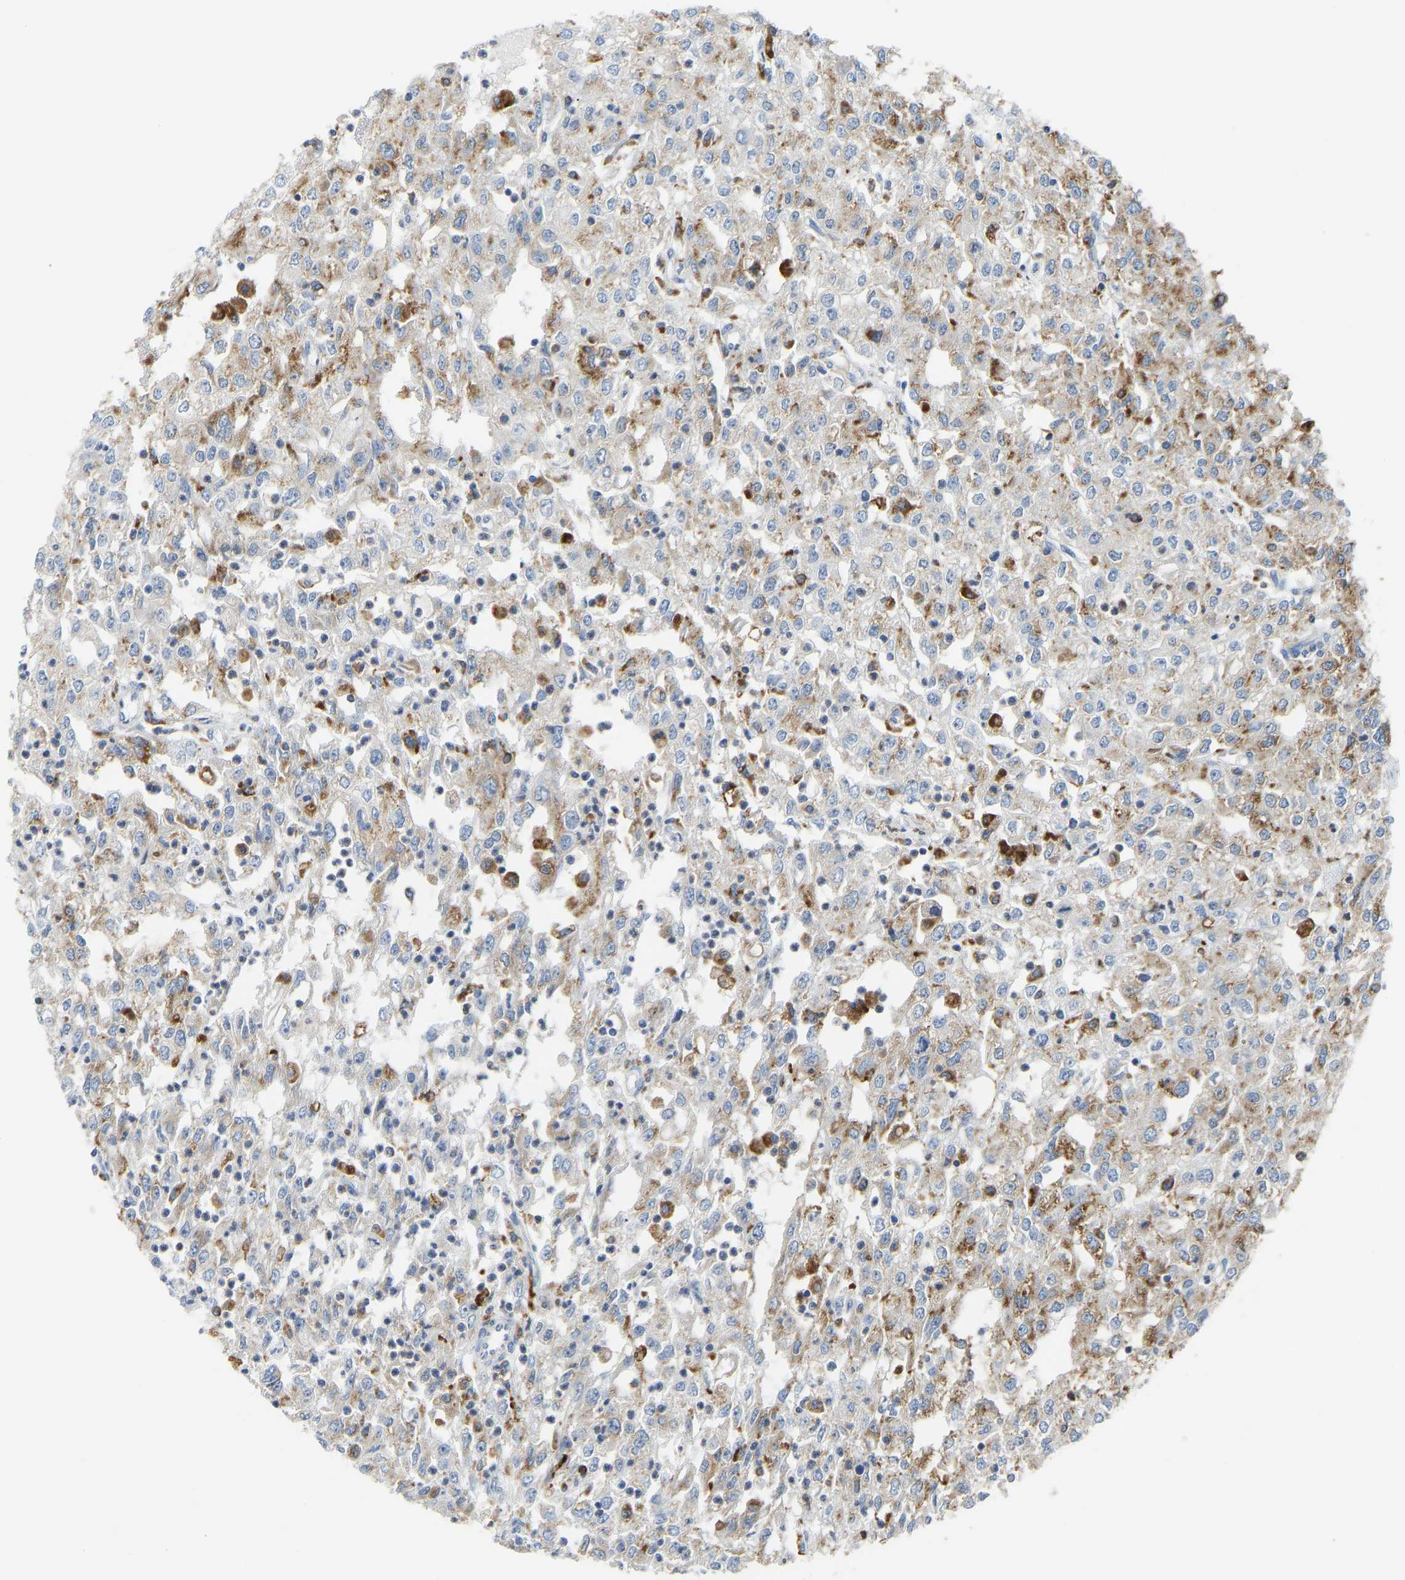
{"staining": {"intensity": "moderate", "quantity": "<25%", "location": "cytoplasmic/membranous"}, "tissue": "renal cancer", "cell_type": "Tumor cells", "image_type": "cancer", "snomed": [{"axis": "morphology", "description": "Adenocarcinoma, NOS"}, {"axis": "topography", "description": "Kidney"}], "caption": "DAB immunohistochemical staining of adenocarcinoma (renal) shows moderate cytoplasmic/membranous protein staining in about <25% of tumor cells.", "gene": "ATP6V1E1", "patient": {"sex": "female", "age": 54}}